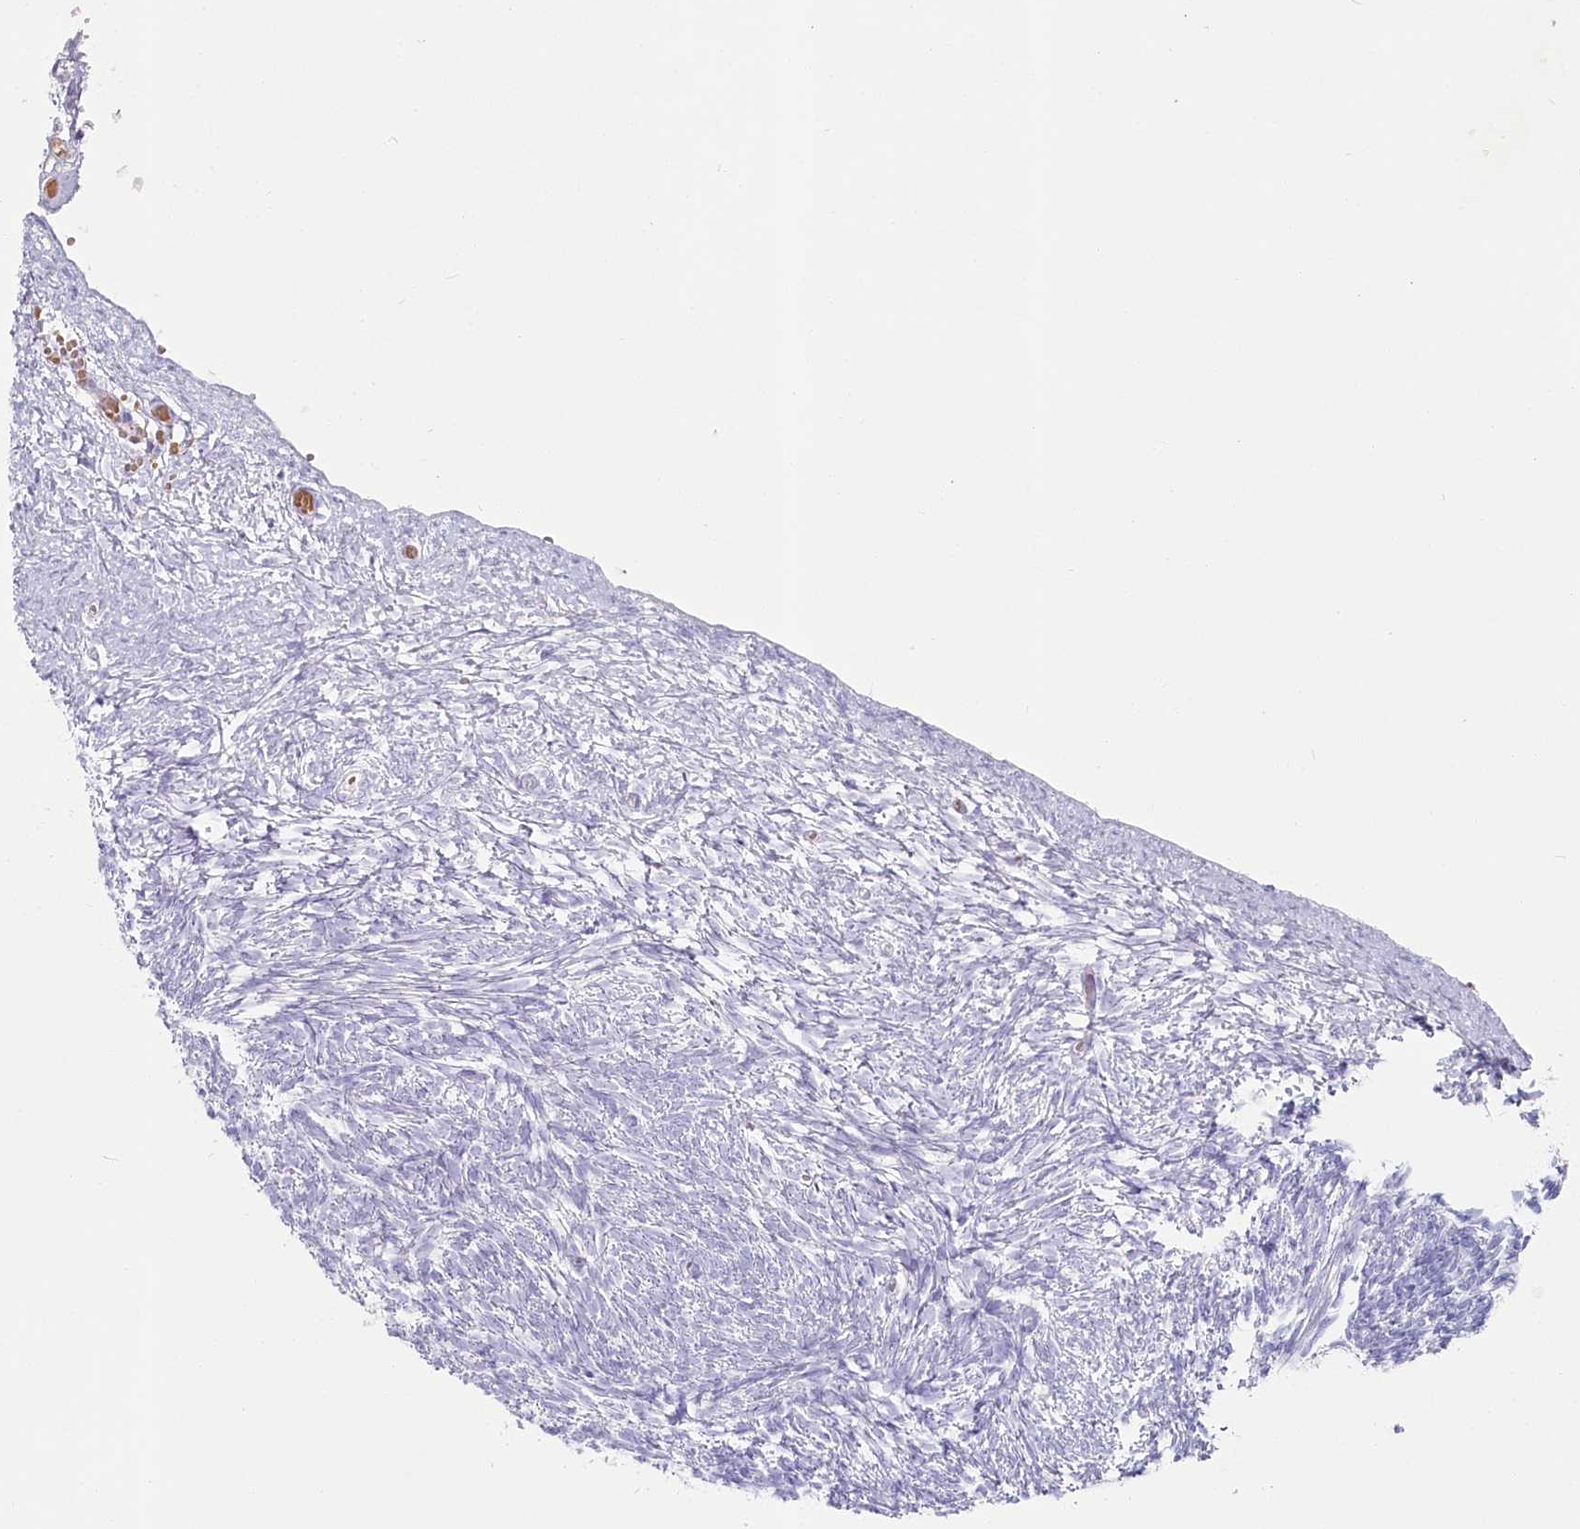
{"staining": {"intensity": "negative", "quantity": "none", "location": "none"}, "tissue": "ovary", "cell_type": "Follicle cells", "image_type": "normal", "snomed": [{"axis": "morphology", "description": "Normal tissue, NOS"}, {"axis": "topography", "description": "Ovary"}], "caption": "An image of ovary stained for a protein reveals no brown staining in follicle cells. (DAB IHC visualized using brightfield microscopy, high magnification).", "gene": "IFIT5", "patient": {"sex": "female", "age": 34}}